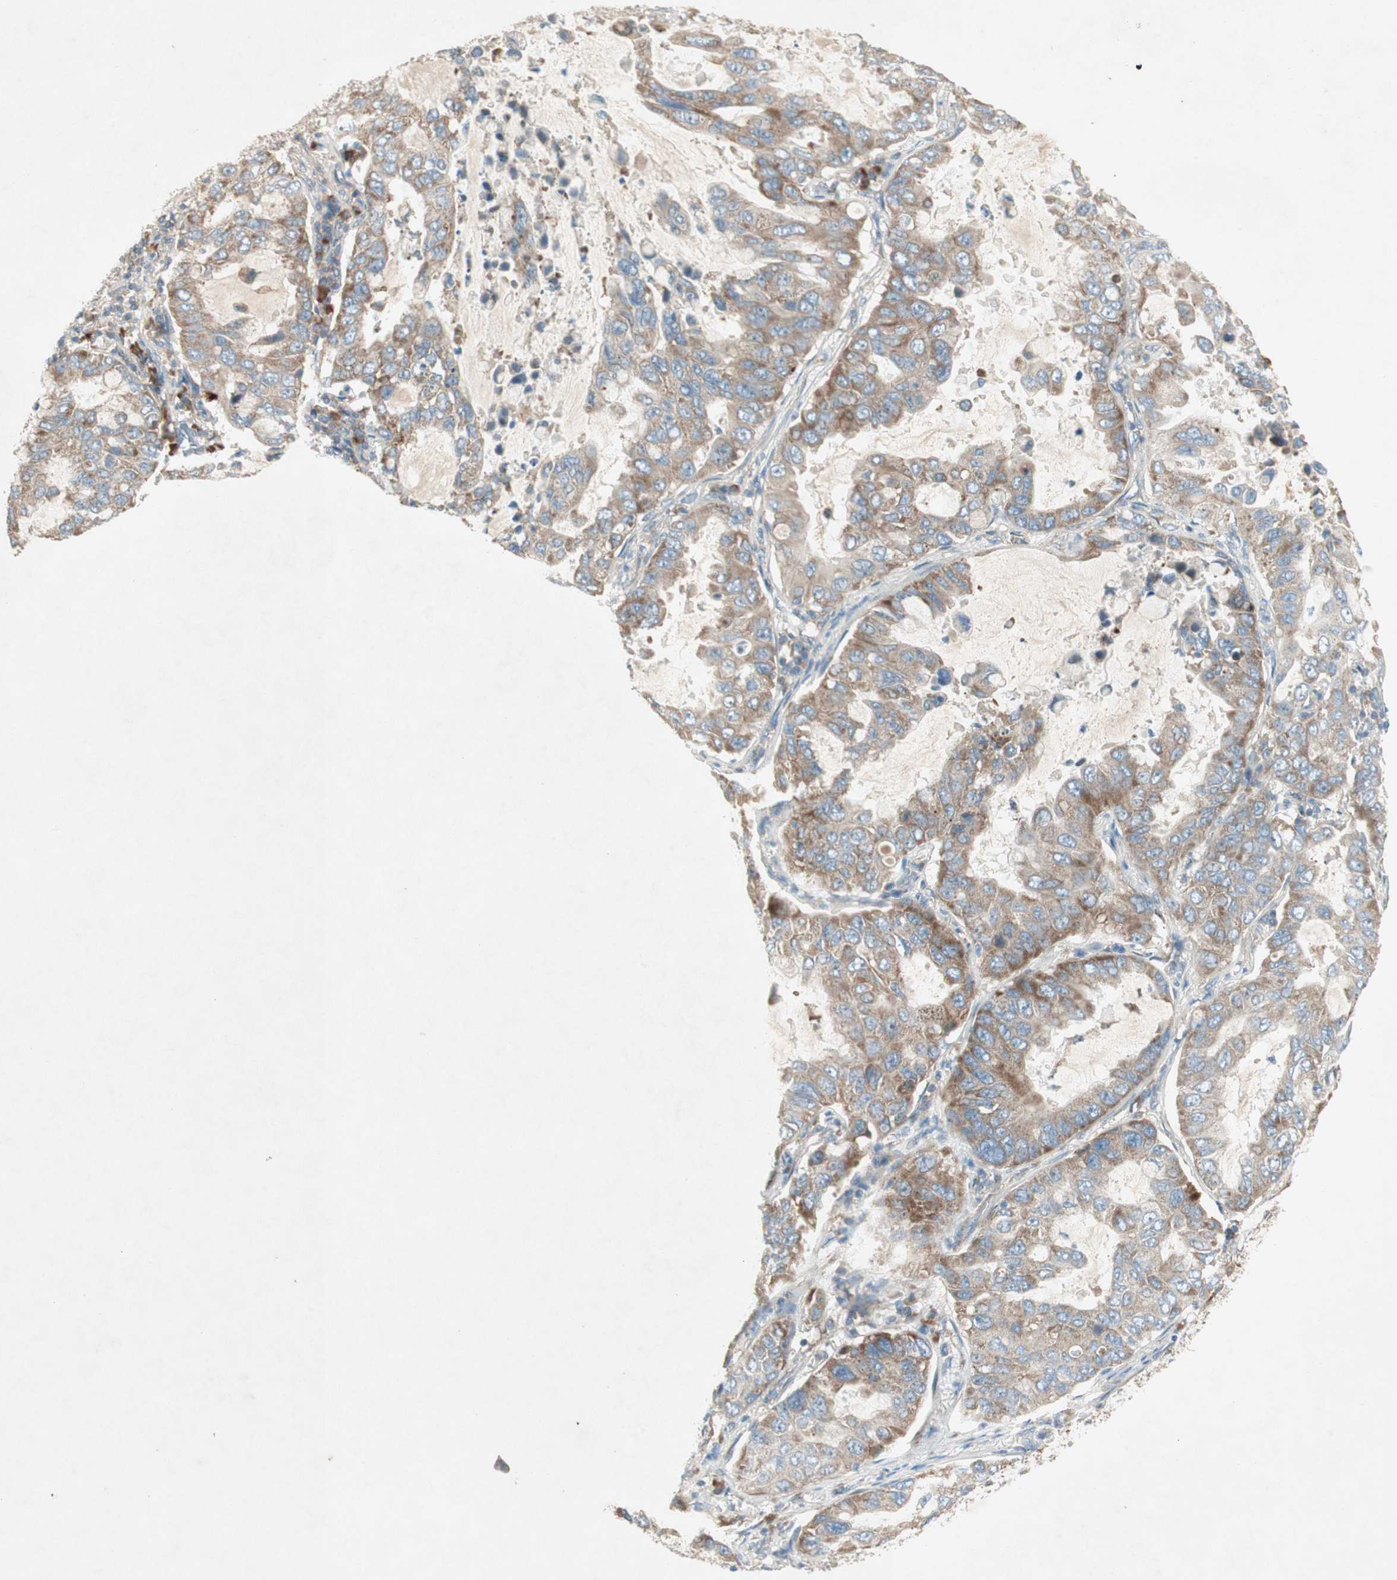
{"staining": {"intensity": "moderate", "quantity": ">75%", "location": "cytoplasmic/membranous"}, "tissue": "lung cancer", "cell_type": "Tumor cells", "image_type": "cancer", "snomed": [{"axis": "morphology", "description": "Adenocarcinoma, NOS"}, {"axis": "topography", "description": "Lung"}], "caption": "A photomicrograph showing moderate cytoplasmic/membranous positivity in about >75% of tumor cells in lung cancer, as visualized by brown immunohistochemical staining.", "gene": "RPL23", "patient": {"sex": "male", "age": 64}}